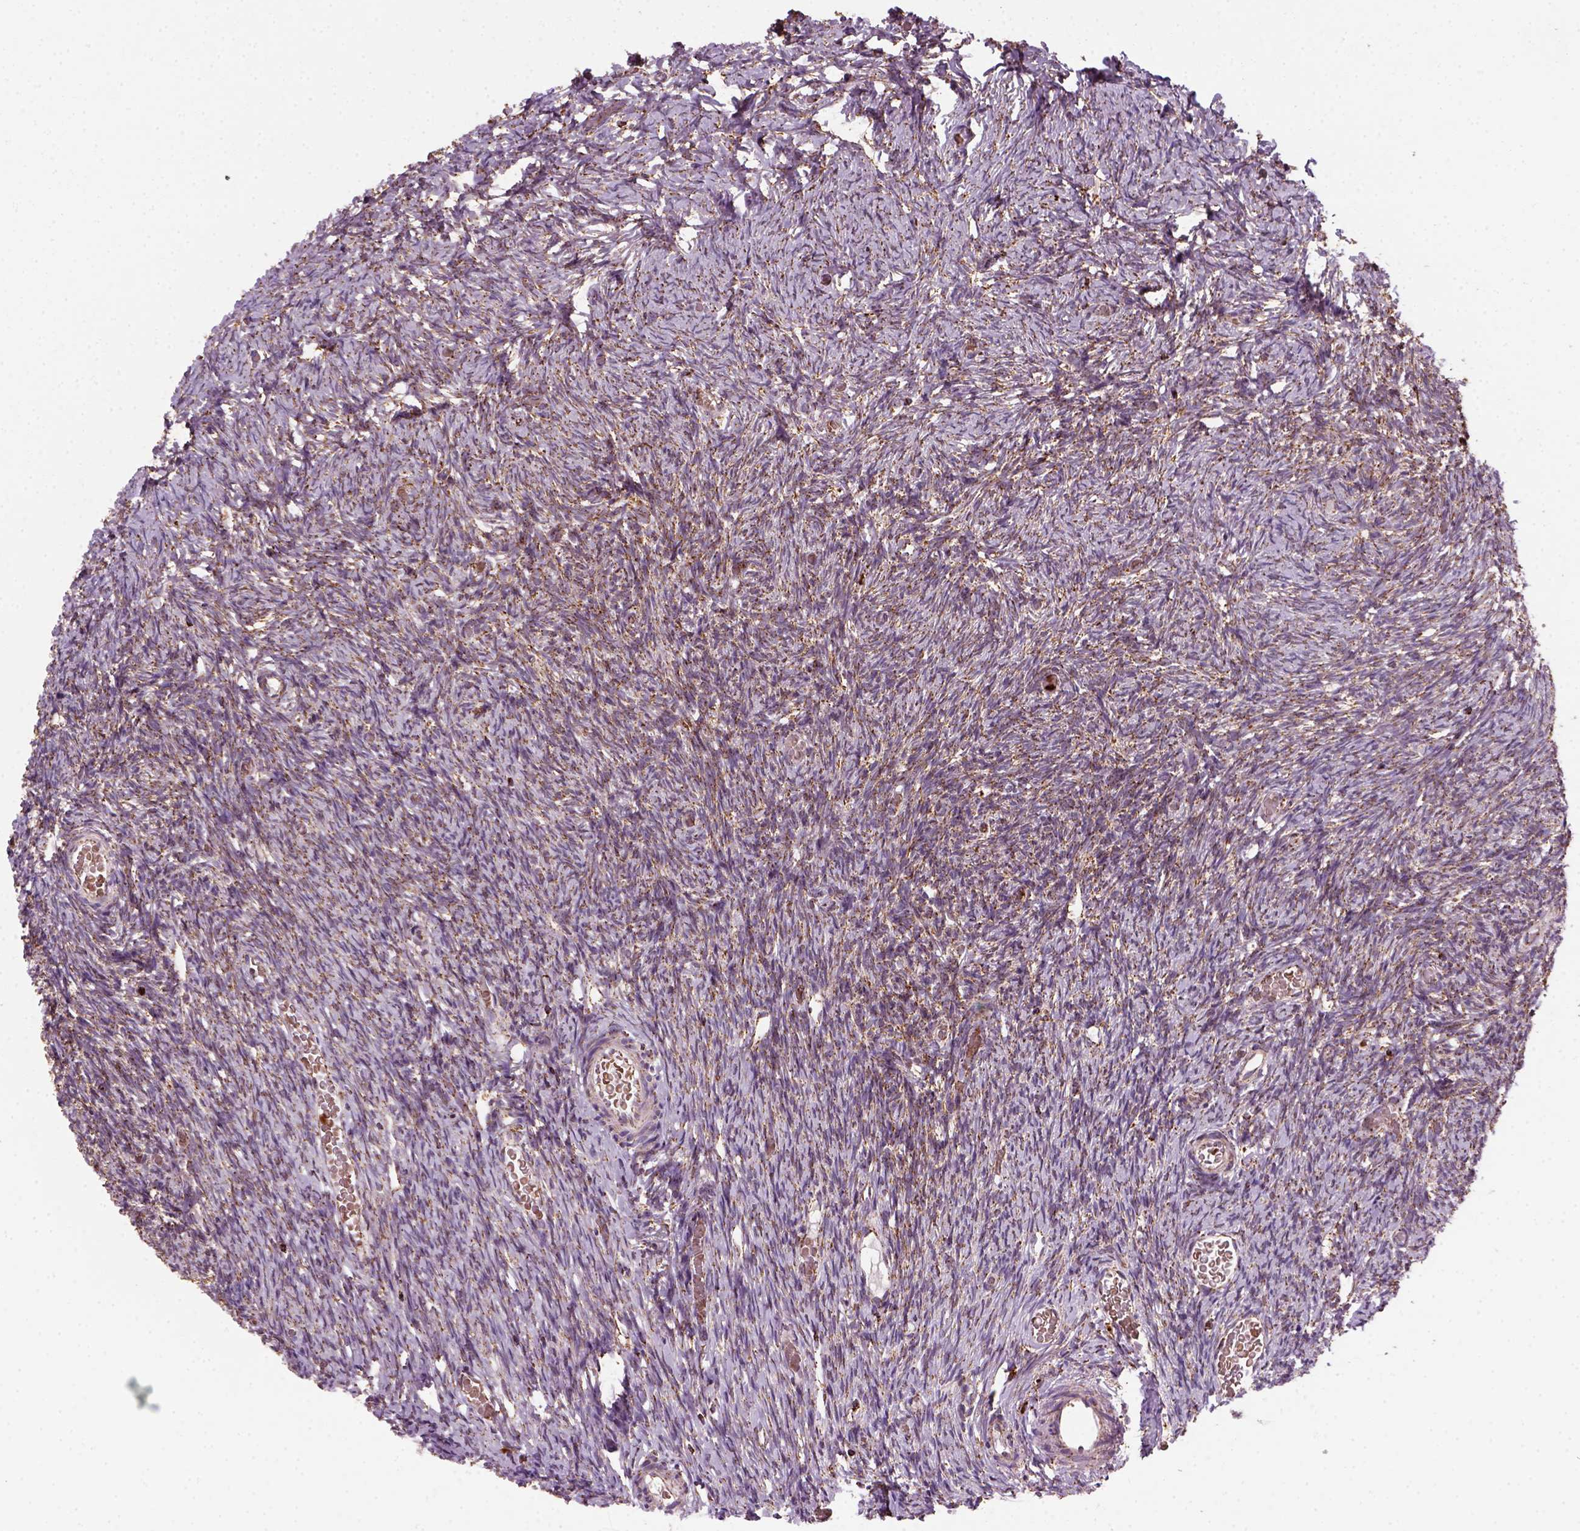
{"staining": {"intensity": "strong", "quantity": ">75%", "location": "cytoplasmic/membranous"}, "tissue": "ovary", "cell_type": "Follicle cells", "image_type": "normal", "snomed": [{"axis": "morphology", "description": "Normal tissue, NOS"}, {"axis": "topography", "description": "Ovary"}], "caption": "Protein staining of benign ovary shows strong cytoplasmic/membranous positivity in approximately >75% of follicle cells.", "gene": "NUDT16L1", "patient": {"sex": "female", "age": 39}}